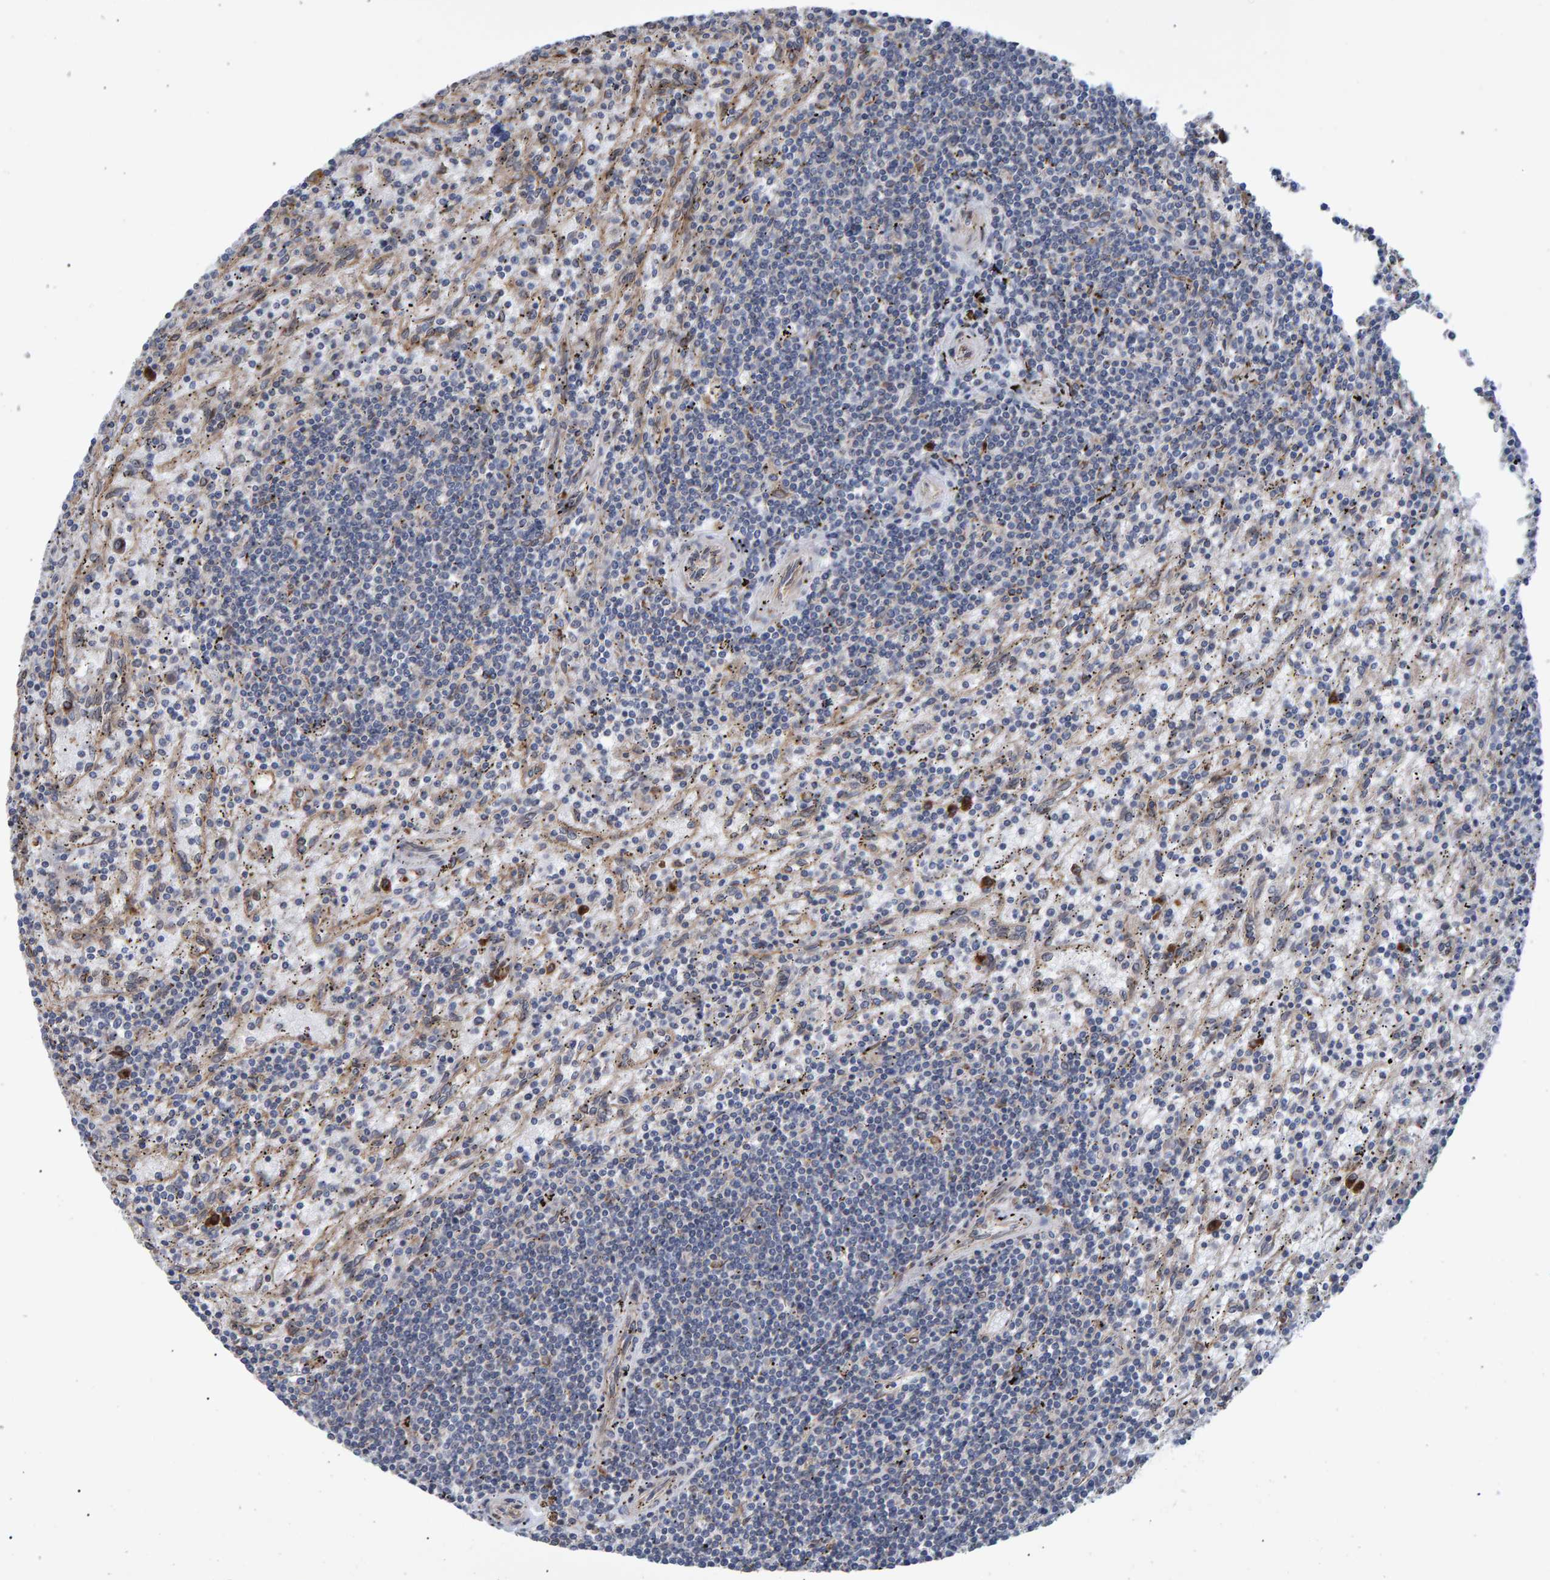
{"staining": {"intensity": "negative", "quantity": "none", "location": "none"}, "tissue": "lymphoma", "cell_type": "Tumor cells", "image_type": "cancer", "snomed": [{"axis": "morphology", "description": "Malignant lymphoma, non-Hodgkin's type, Low grade"}, {"axis": "topography", "description": "Spleen"}], "caption": "A high-resolution image shows IHC staining of lymphoma, which demonstrates no significant positivity in tumor cells.", "gene": "FAM117A", "patient": {"sex": "male", "age": 76}}